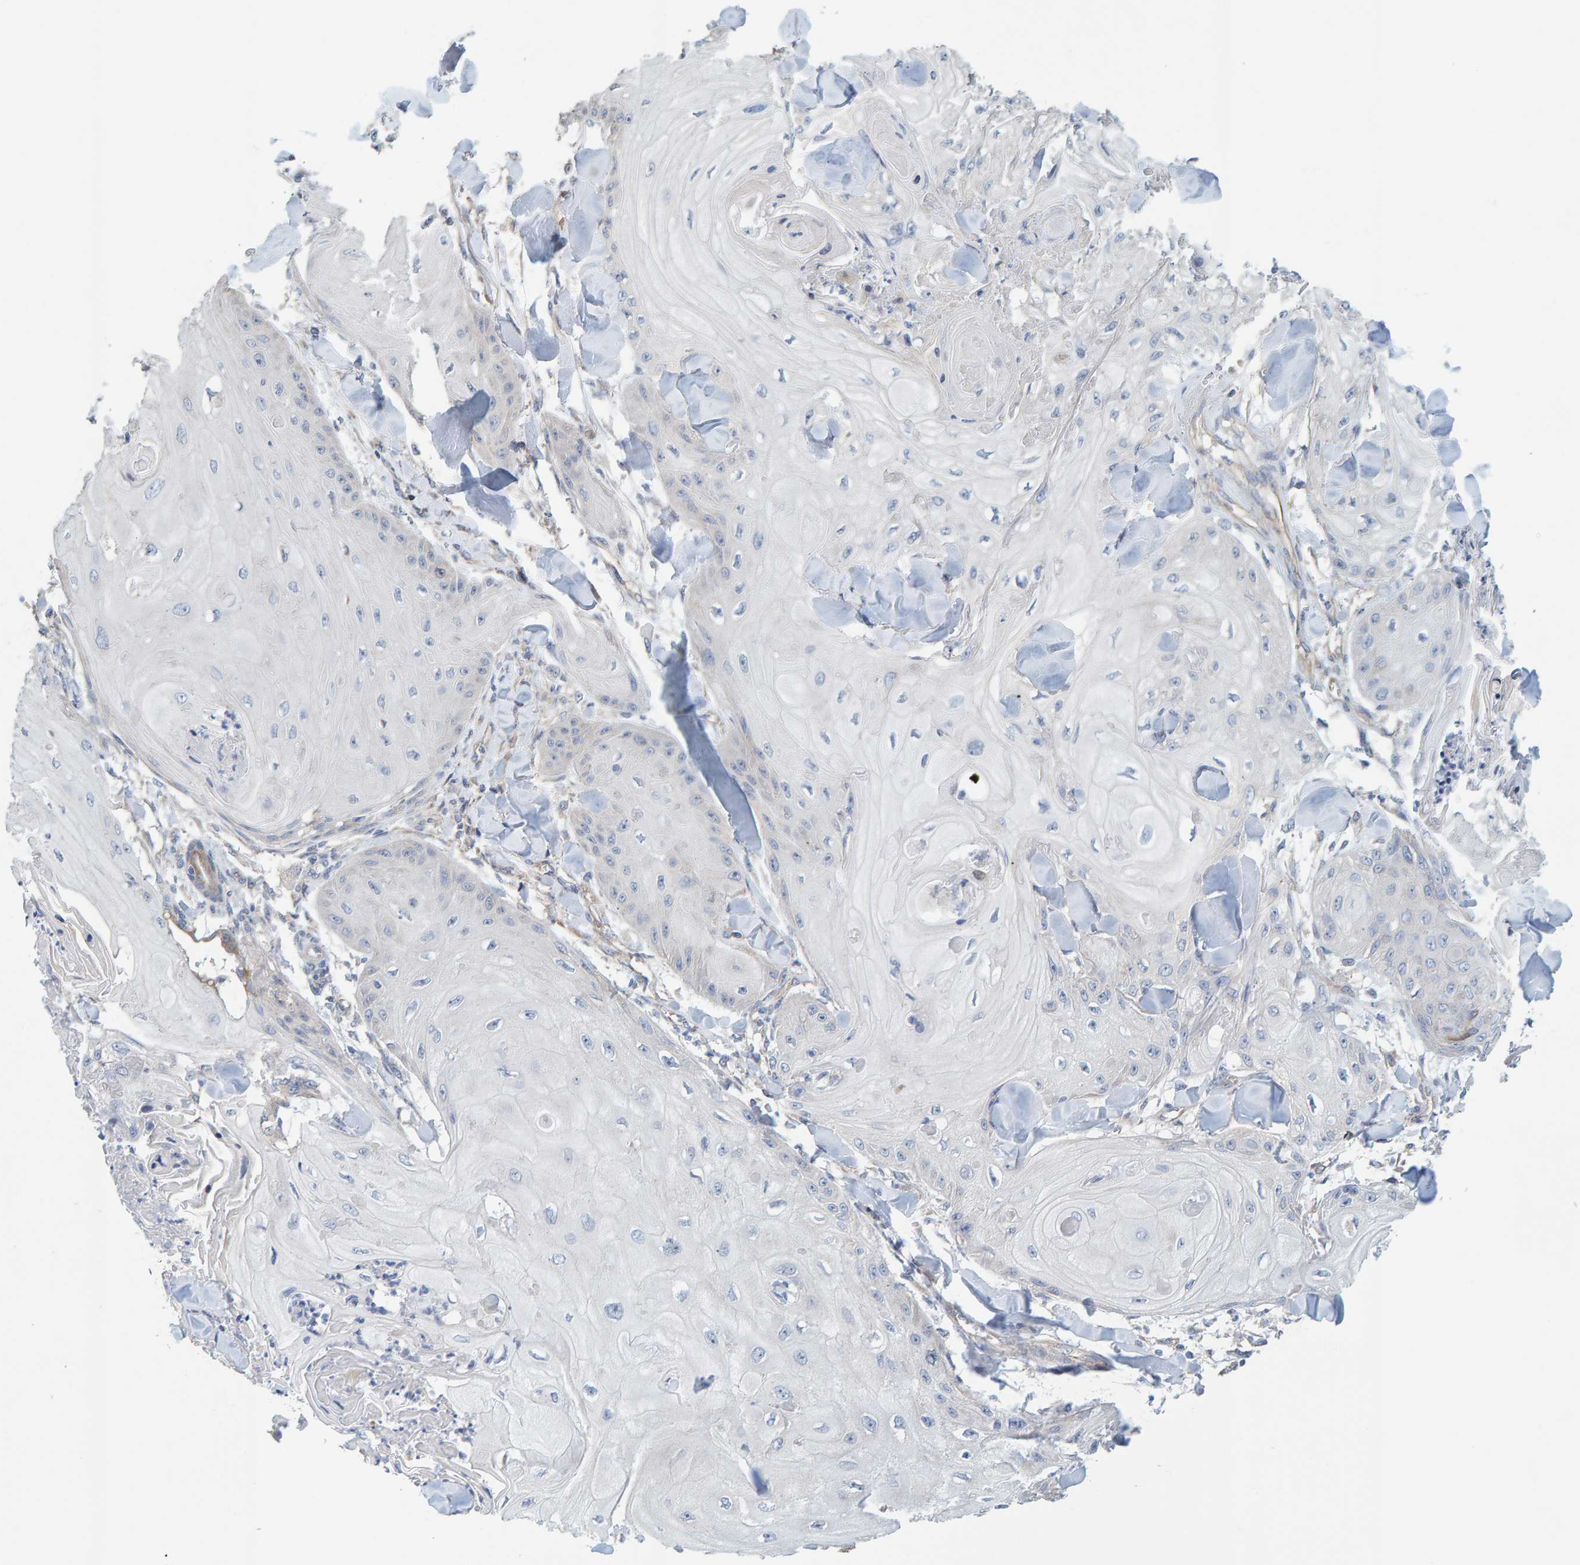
{"staining": {"intensity": "negative", "quantity": "none", "location": "none"}, "tissue": "skin cancer", "cell_type": "Tumor cells", "image_type": "cancer", "snomed": [{"axis": "morphology", "description": "Squamous cell carcinoma, NOS"}, {"axis": "topography", "description": "Skin"}], "caption": "This histopathology image is of skin squamous cell carcinoma stained with IHC to label a protein in brown with the nuclei are counter-stained blue. There is no staining in tumor cells. (Stains: DAB (3,3'-diaminobenzidine) immunohistochemistry (IHC) with hematoxylin counter stain, Microscopy: brightfield microscopy at high magnification).", "gene": "RGP1", "patient": {"sex": "male", "age": 74}}